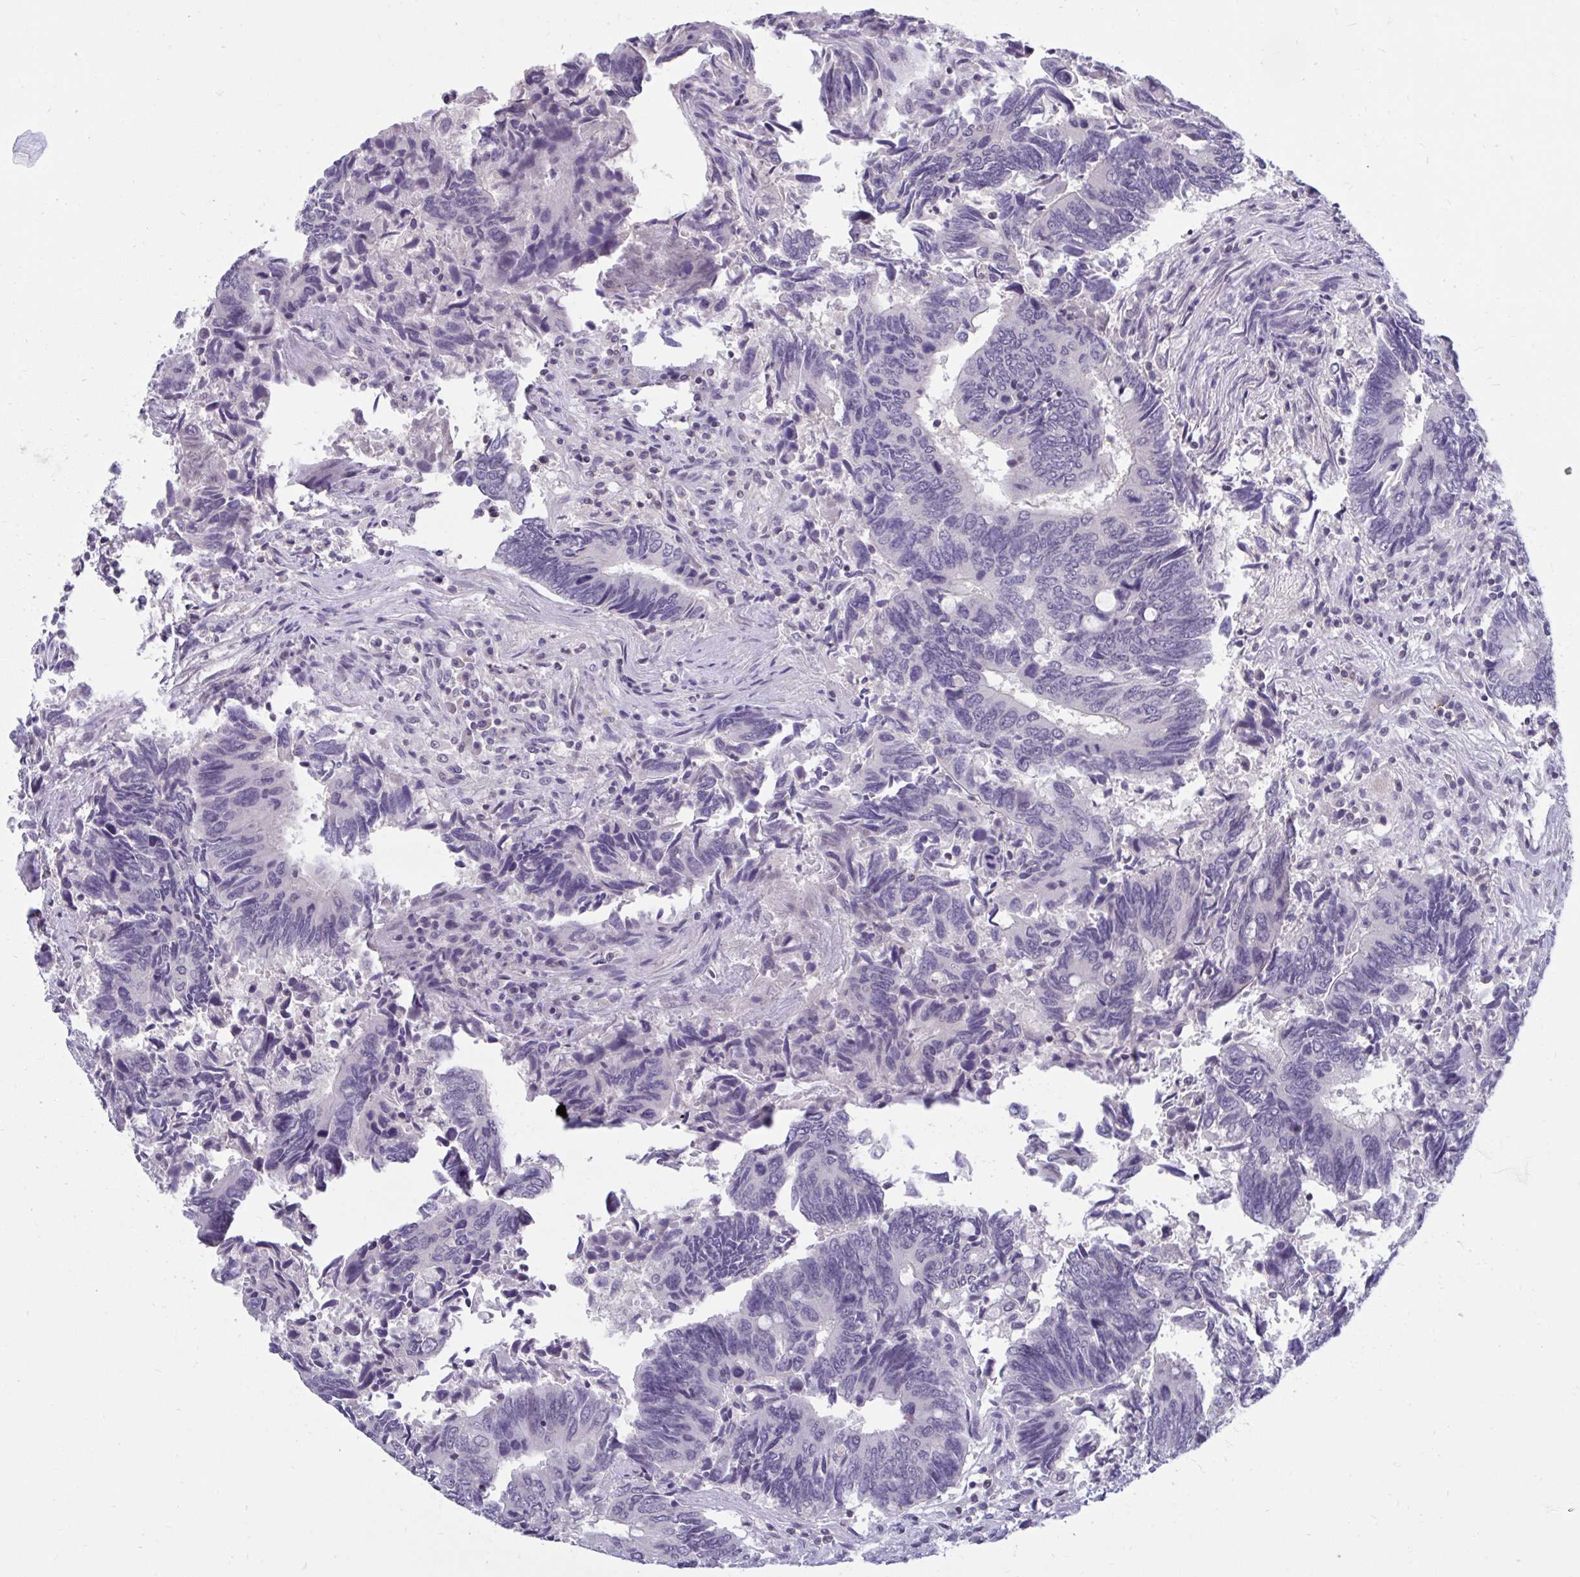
{"staining": {"intensity": "negative", "quantity": "none", "location": "none"}, "tissue": "colorectal cancer", "cell_type": "Tumor cells", "image_type": "cancer", "snomed": [{"axis": "morphology", "description": "Adenocarcinoma, NOS"}, {"axis": "topography", "description": "Colon"}], "caption": "Immunohistochemistry (IHC) photomicrograph of neoplastic tissue: colorectal adenocarcinoma stained with DAB (3,3'-diaminobenzidine) exhibits no significant protein positivity in tumor cells. The staining is performed using DAB (3,3'-diaminobenzidine) brown chromogen with nuclei counter-stained in using hematoxylin.", "gene": "ARPP19", "patient": {"sex": "male", "age": 87}}